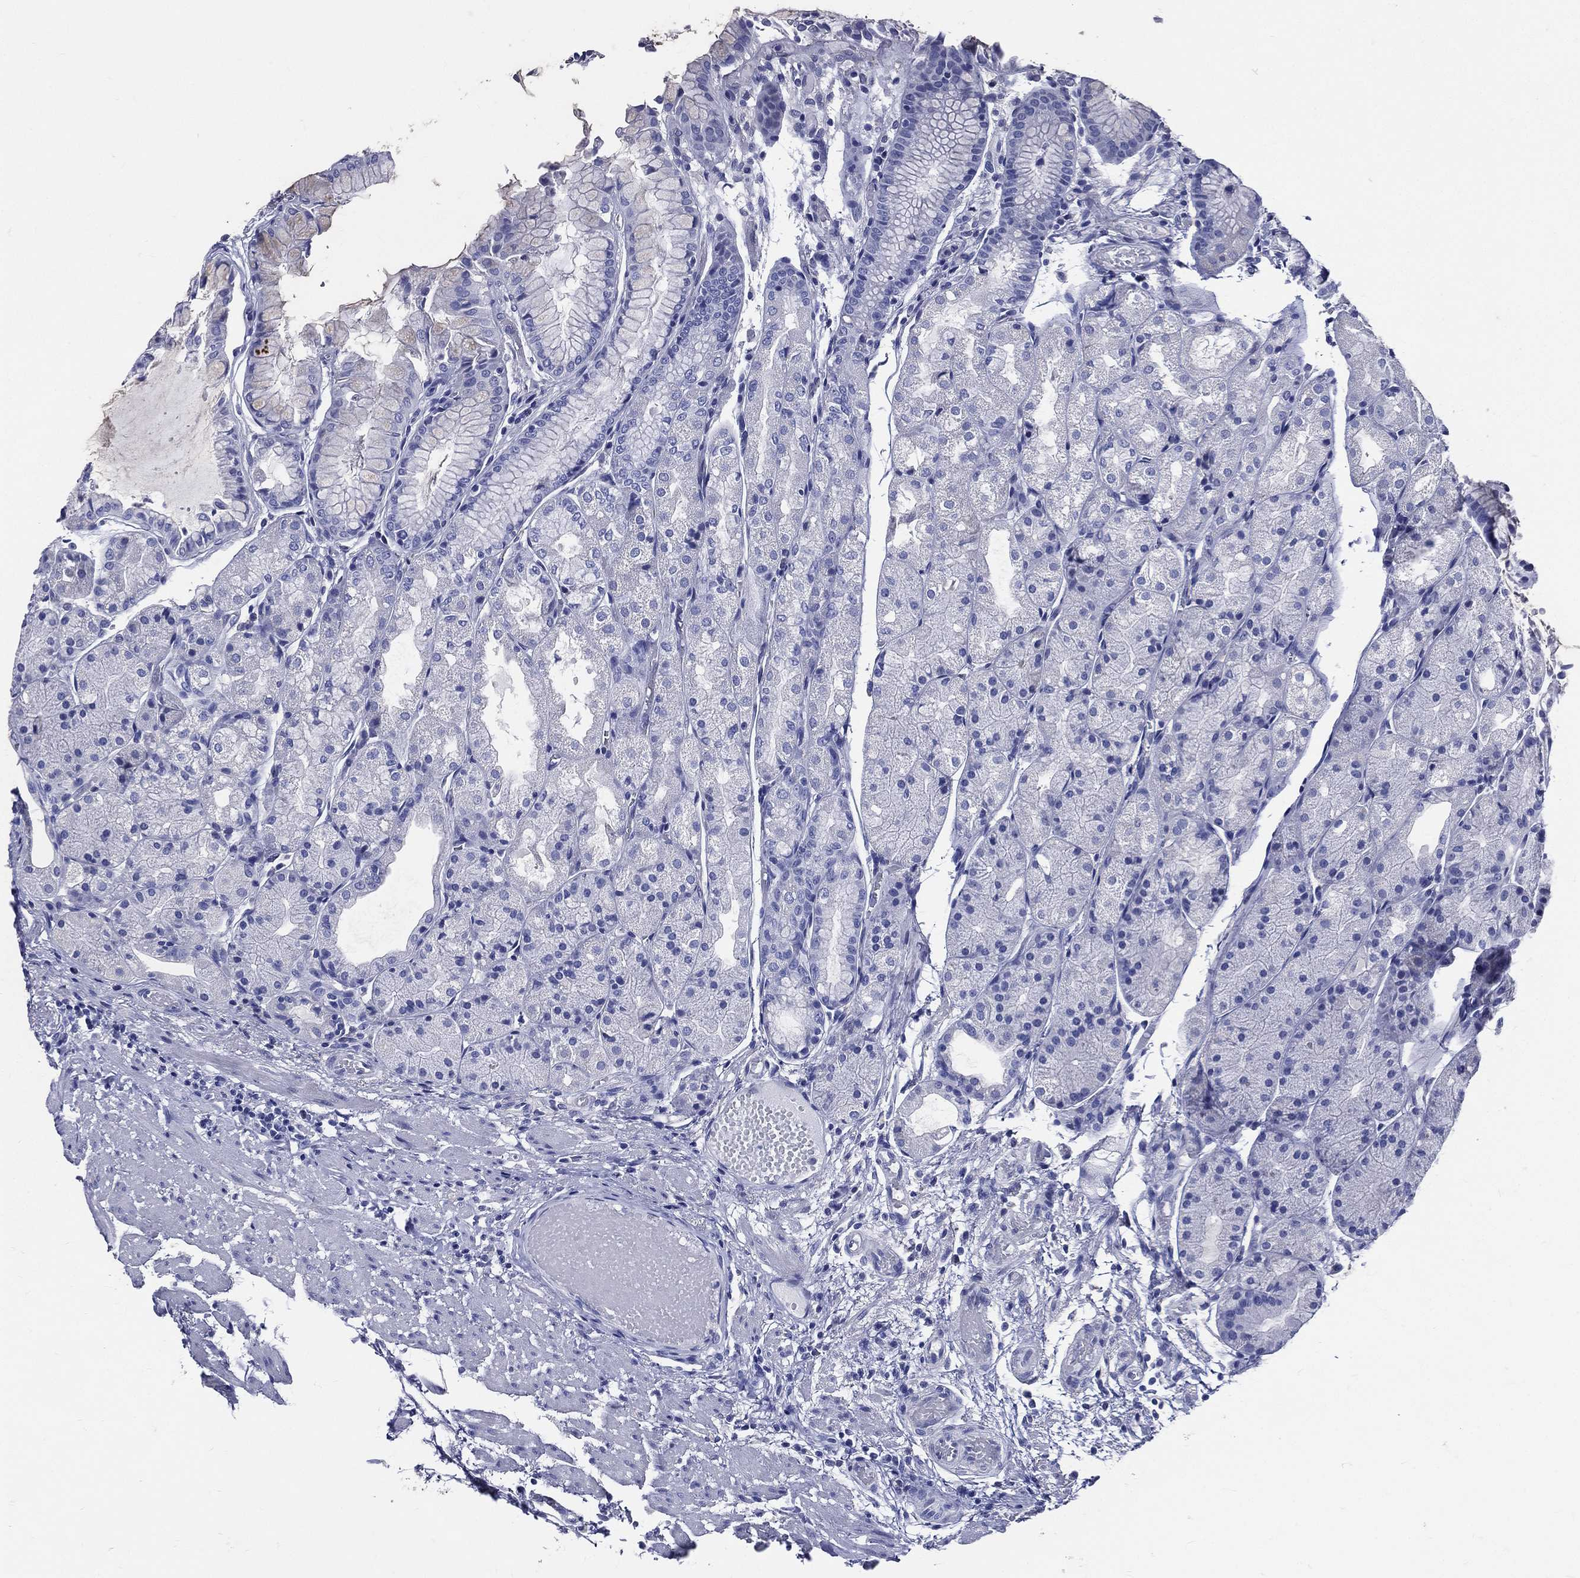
{"staining": {"intensity": "negative", "quantity": "none", "location": "none"}, "tissue": "stomach", "cell_type": "Glandular cells", "image_type": "normal", "snomed": [{"axis": "morphology", "description": "Normal tissue, NOS"}, {"axis": "topography", "description": "Stomach, upper"}], "caption": "Immunohistochemistry micrograph of normal human stomach stained for a protein (brown), which exhibits no positivity in glandular cells. Brightfield microscopy of immunohistochemistry (IHC) stained with DAB (3,3'-diaminobenzidine) (brown) and hematoxylin (blue), captured at high magnification.", "gene": "DPYS", "patient": {"sex": "male", "age": 72}}